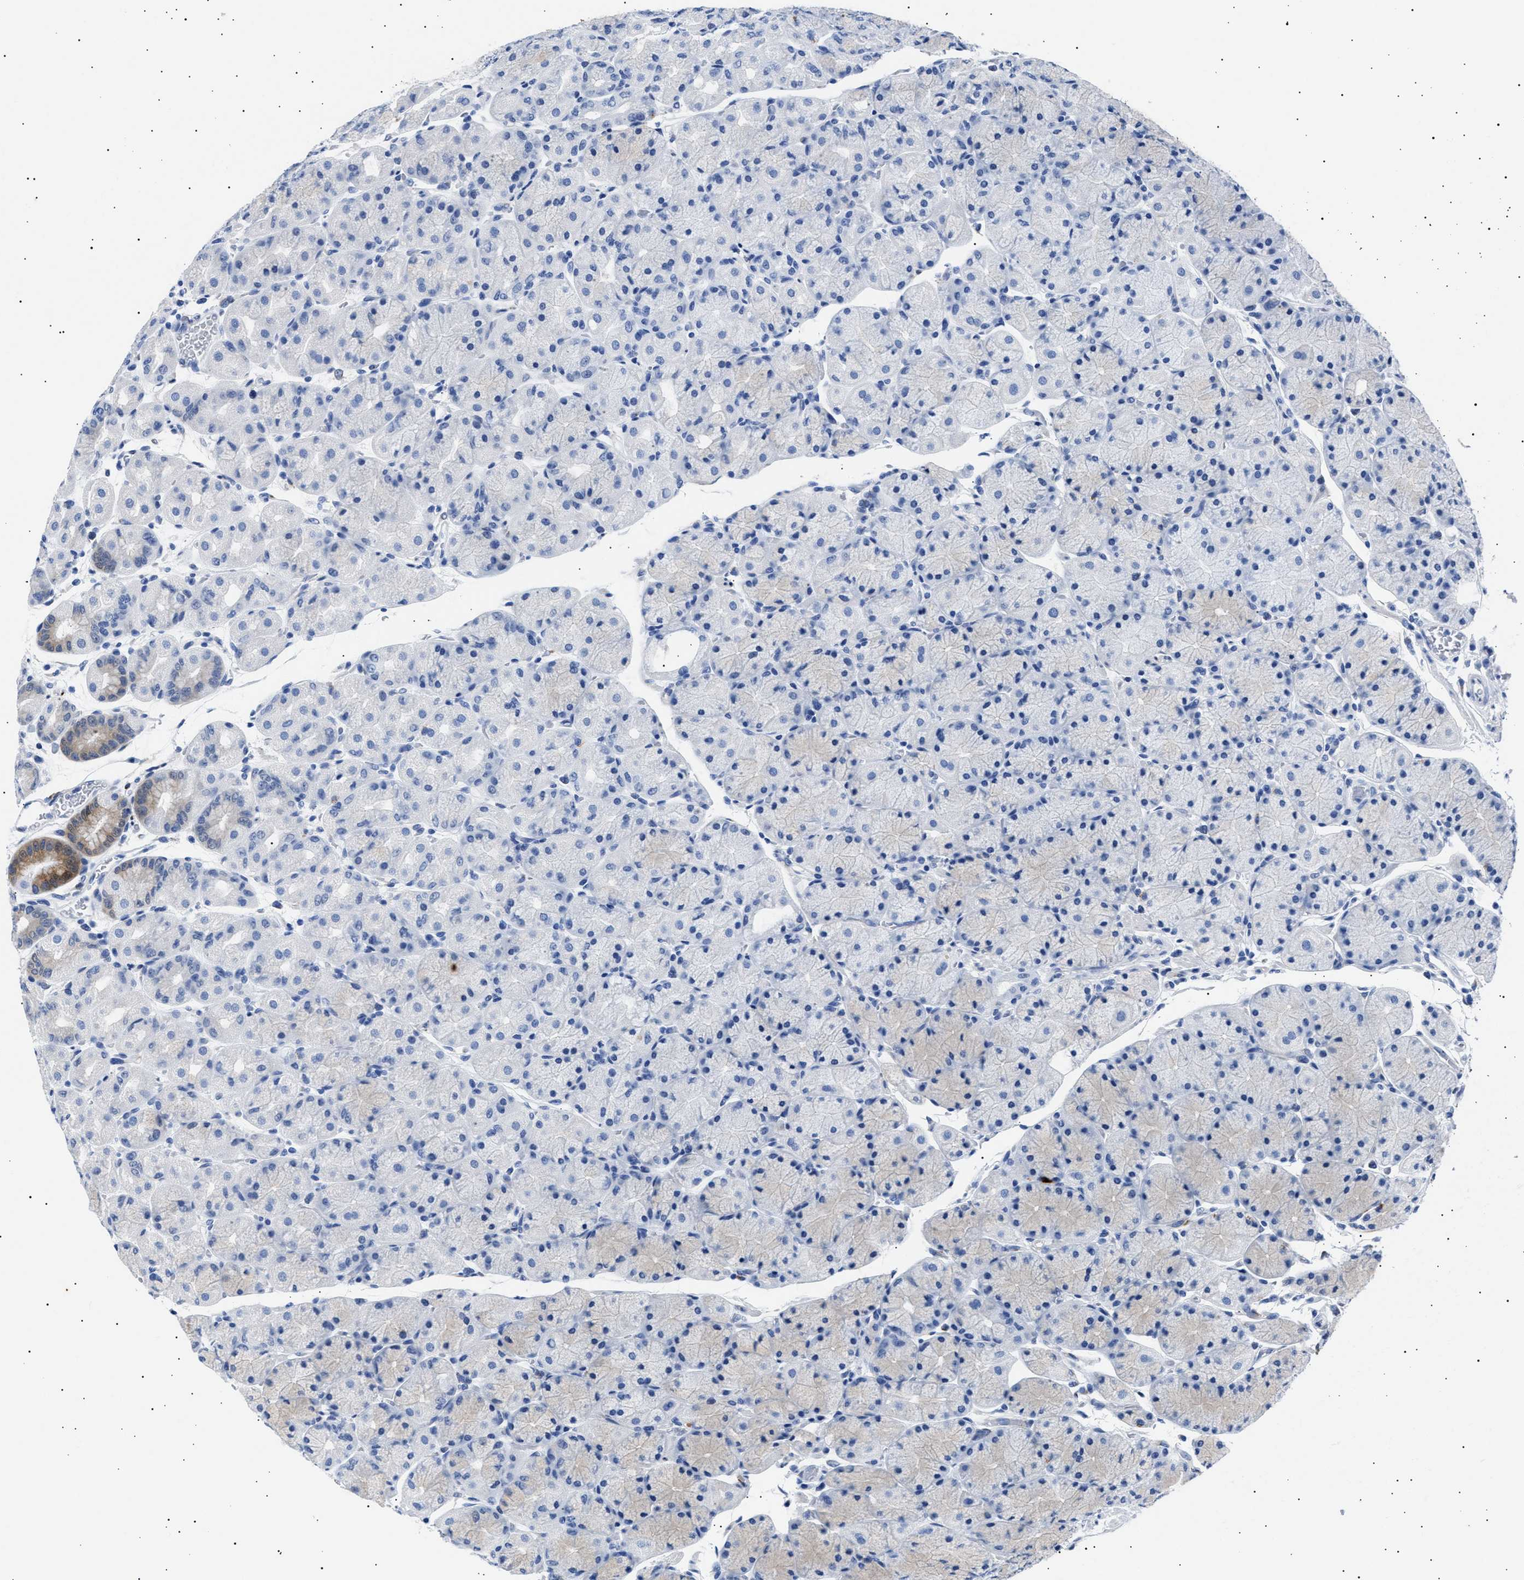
{"staining": {"intensity": "moderate", "quantity": "<25%", "location": "cytoplasmic/membranous,nuclear"}, "tissue": "stomach", "cell_type": "Glandular cells", "image_type": "normal", "snomed": [{"axis": "morphology", "description": "Normal tissue, NOS"}, {"axis": "morphology", "description": "Carcinoid, malignant, NOS"}, {"axis": "topography", "description": "Stomach, upper"}], "caption": "Brown immunohistochemical staining in normal human stomach demonstrates moderate cytoplasmic/membranous,nuclear expression in approximately <25% of glandular cells. (DAB (3,3'-diaminobenzidine) = brown stain, brightfield microscopy at high magnification).", "gene": "HEMGN", "patient": {"sex": "male", "age": 39}}